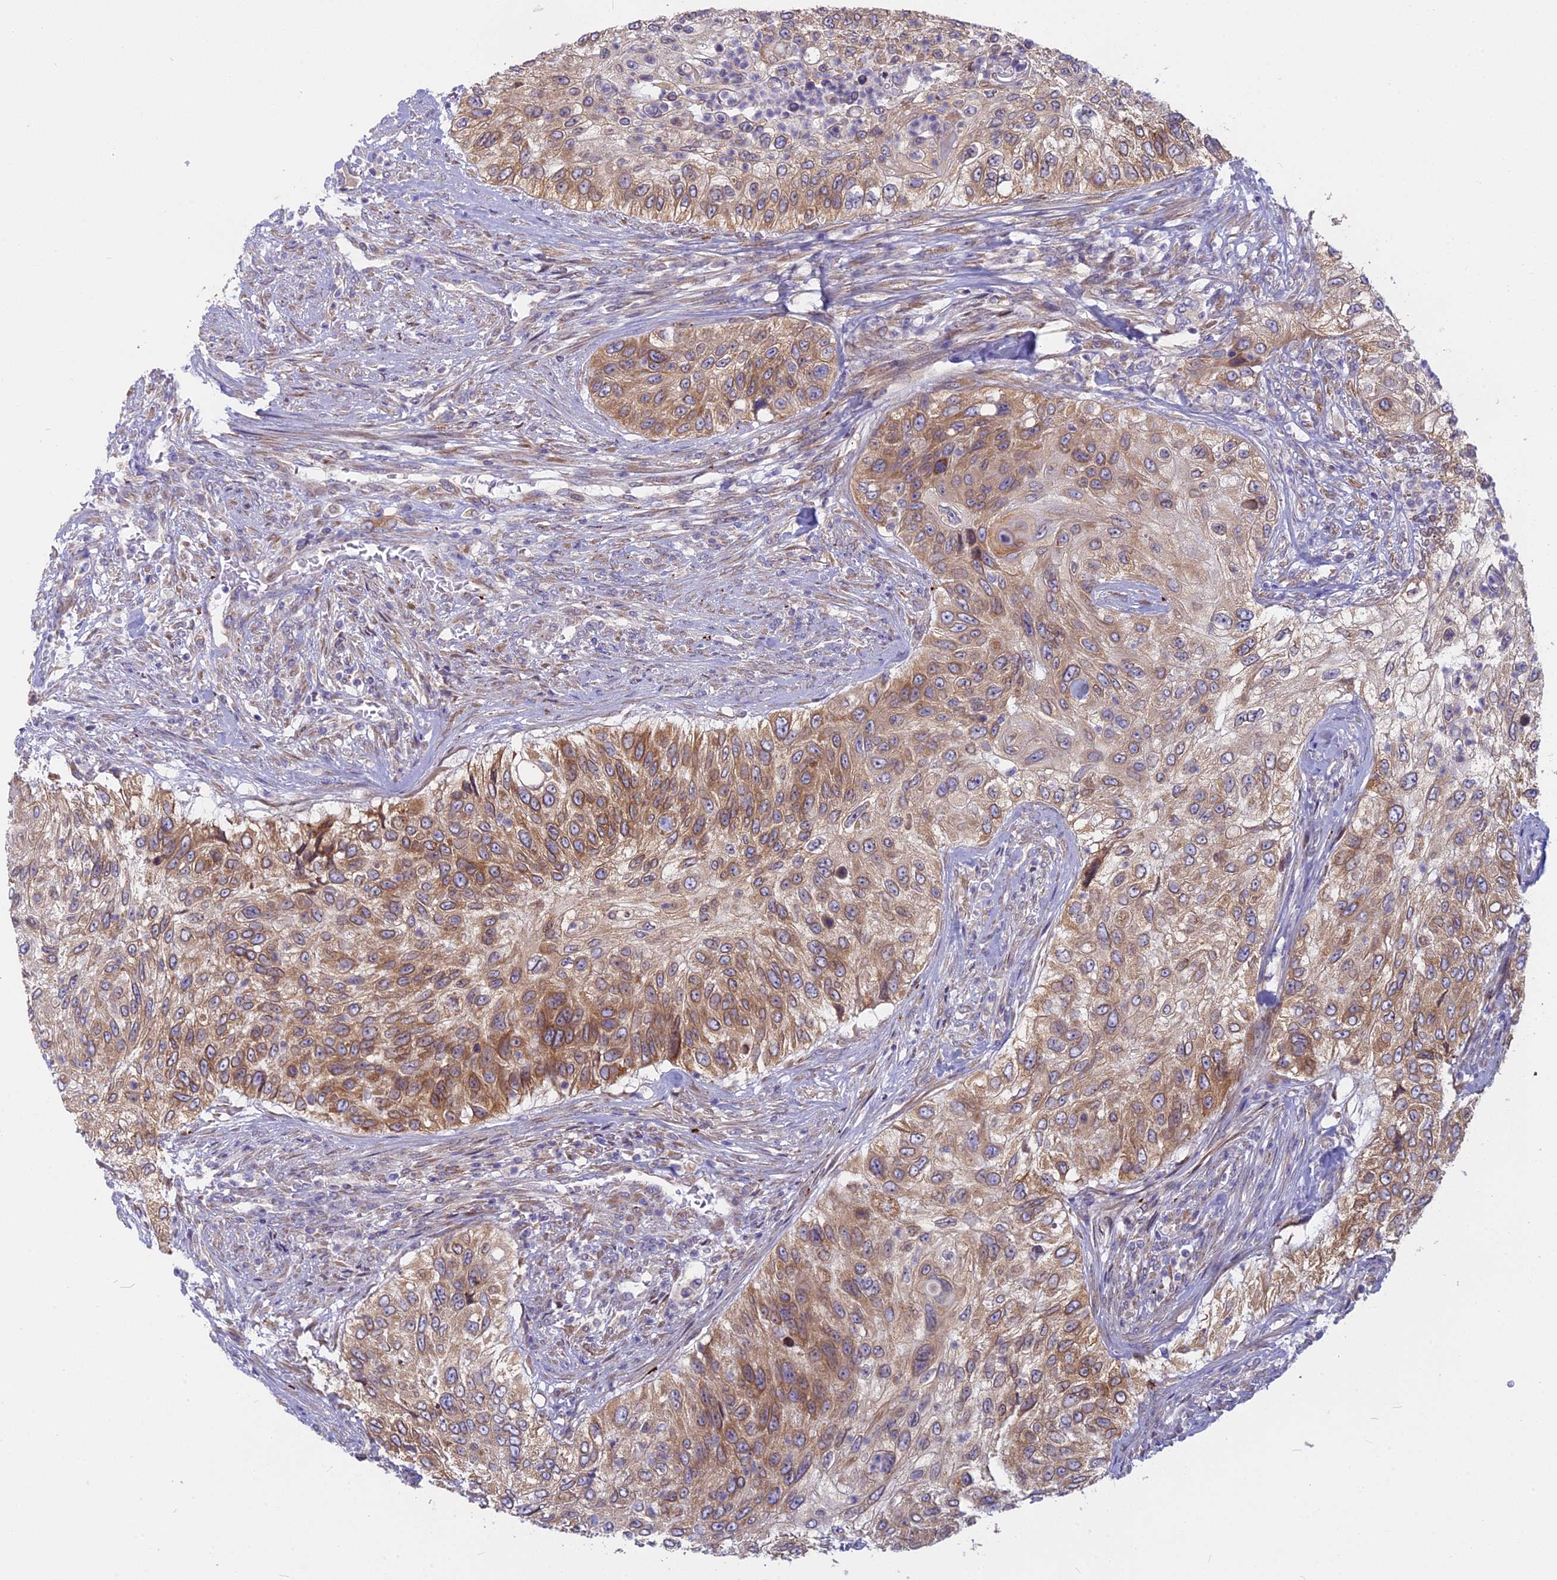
{"staining": {"intensity": "moderate", "quantity": ">75%", "location": "cytoplasmic/membranous"}, "tissue": "urothelial cancer", "cell_type": "Tumor cells", "image_type": "cancer", "snomed": [{"axis": "morphology", "description": "Urothelial carcinoma, High grade"}, {"axis": "topography", "description": "Urinary bladder"}], "caption": "Immunohistochemical staining of urothelial cancer shows medium levels of moderate cytoplasmic/membranous protein staining in approximately >75% of tumor cells.", "gene": "TLCD1", "patient": {"sex": "female", "age": 60}}